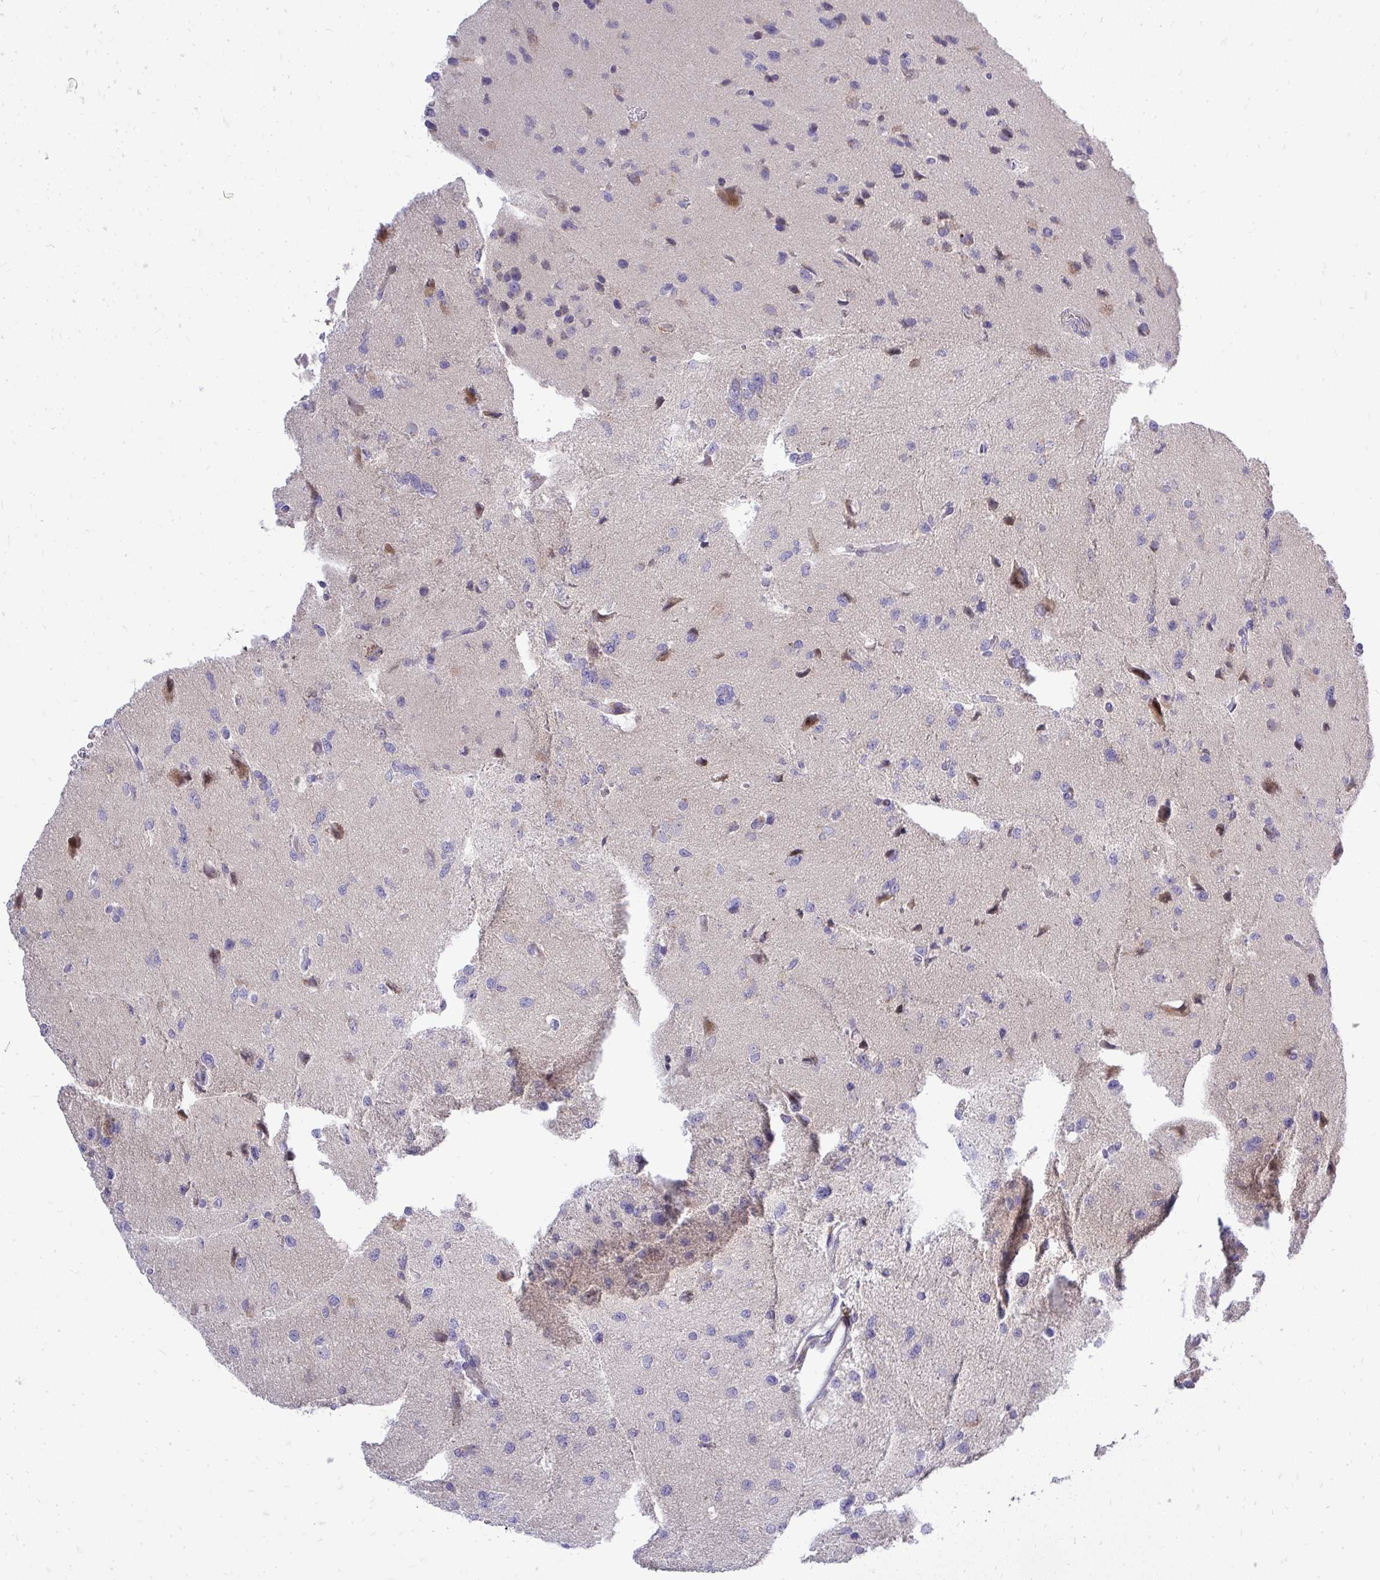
{"staining": {"intensity": "negative", "quantity": "none", "location": "none"}, "tissue": "glioma", "cell_type": "Tumor cells", "image_type": "cancer", "snomed": [{"axis": "morphology", "description": "Glioma, malignant, Low grade"}, {"axis": "topography", "description": "Brain"}], "caption": "This is an immunohistochemistry (IHC) photomicrograph of malignant glioma (low-grade). There is no staining in tumor cells.", "gene": "OR8D1", "patient": {"sex": "female", "age": 55}}